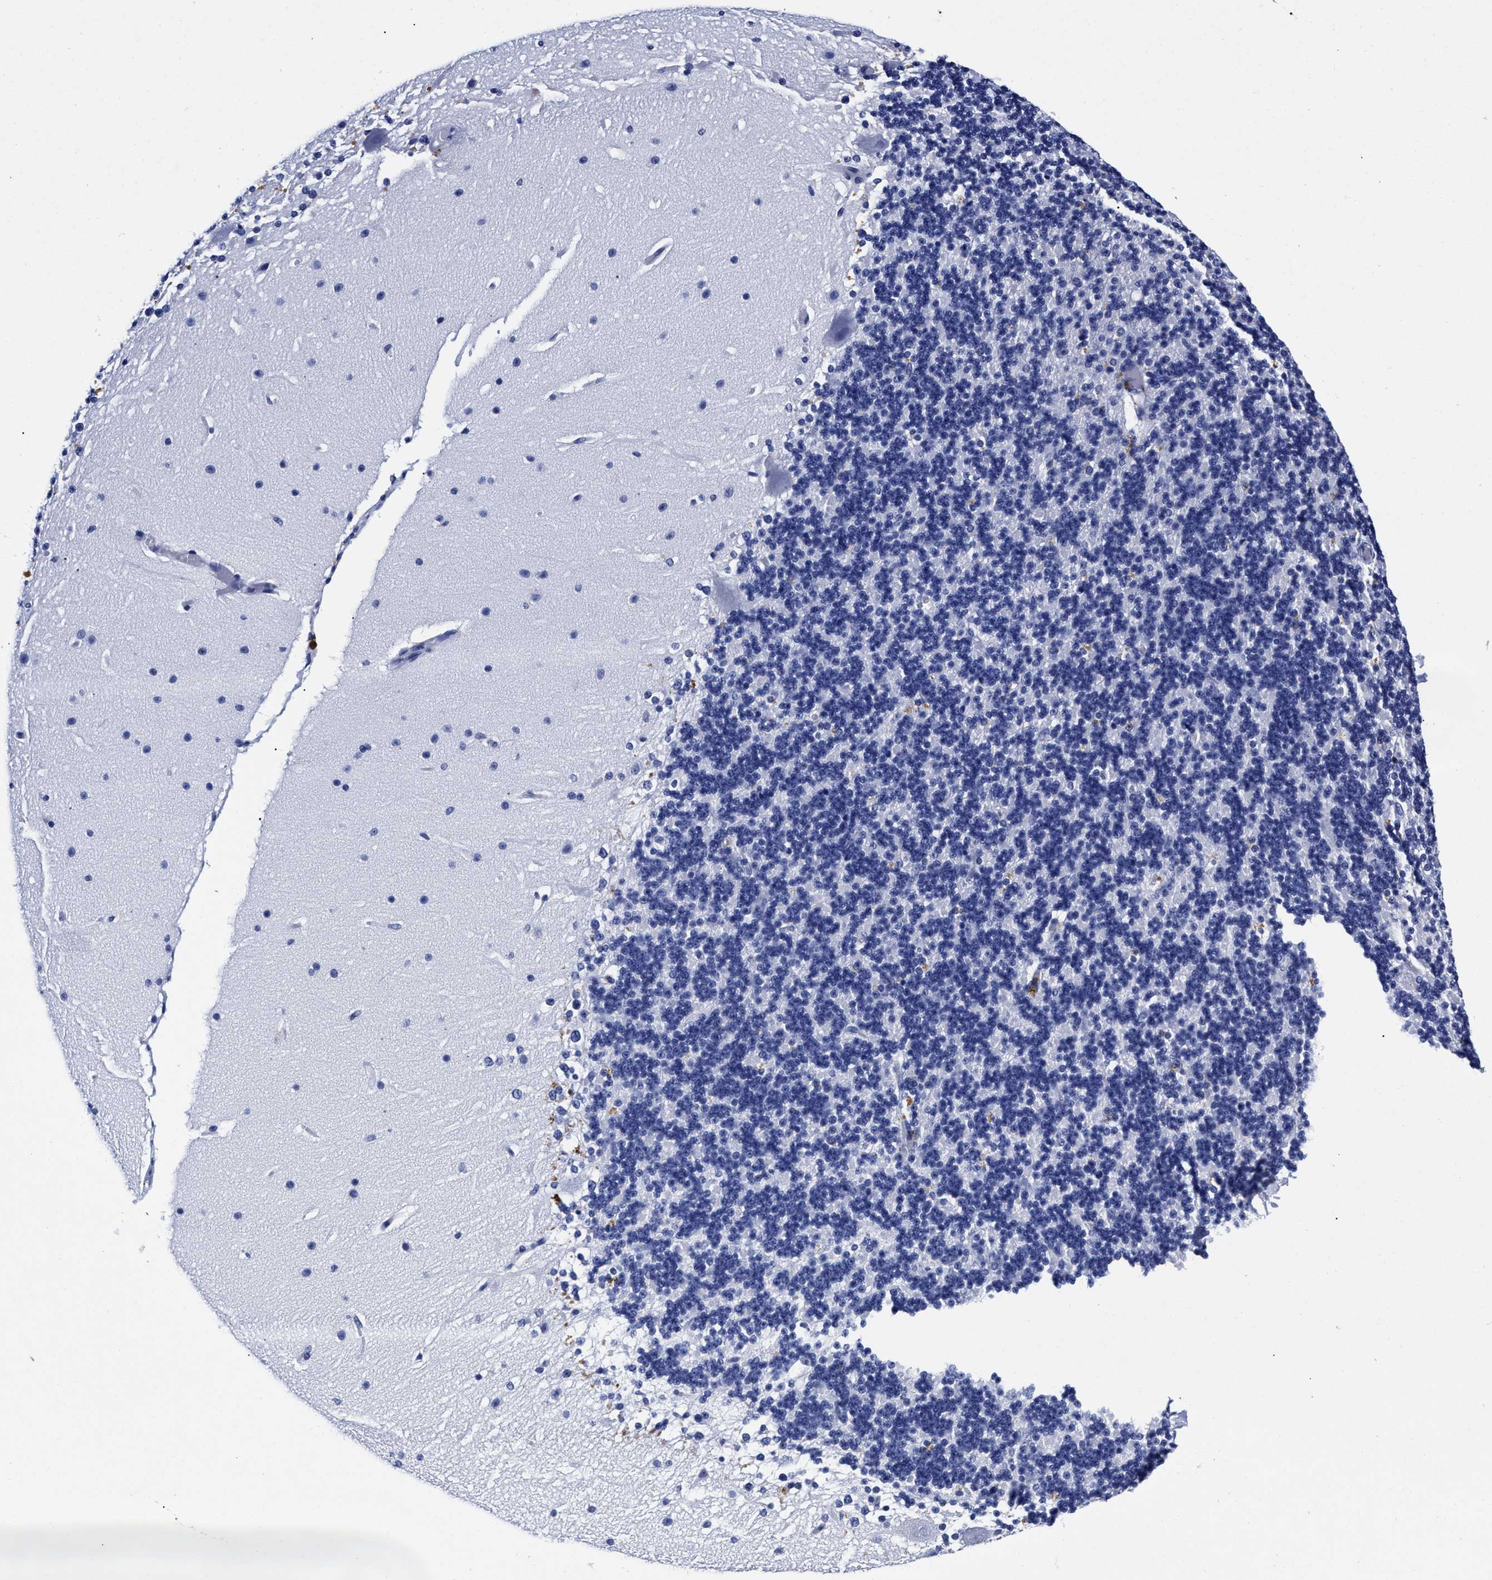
{"staining": {"intensity": "negative", "quantity": "none", "location": "none"}, "tissue": "cerebellum", "cell_type": "Cells in granular layer", "image_type": "normal", "snomed": [{"axis": "morphology", "description": "Normal tissue, NOS"}, {"axis": "topography", "description": "Cerebellum"}], "caption": "Histopathology image shows no protein expression in cells in granular layer of normal cerebellum. The staining is performed using DAB brown chromogen with nuclei counter-stained in using hematoxylin.", "gene": "LRRC8E", "patient": {"sex": "female", "age": 19}}